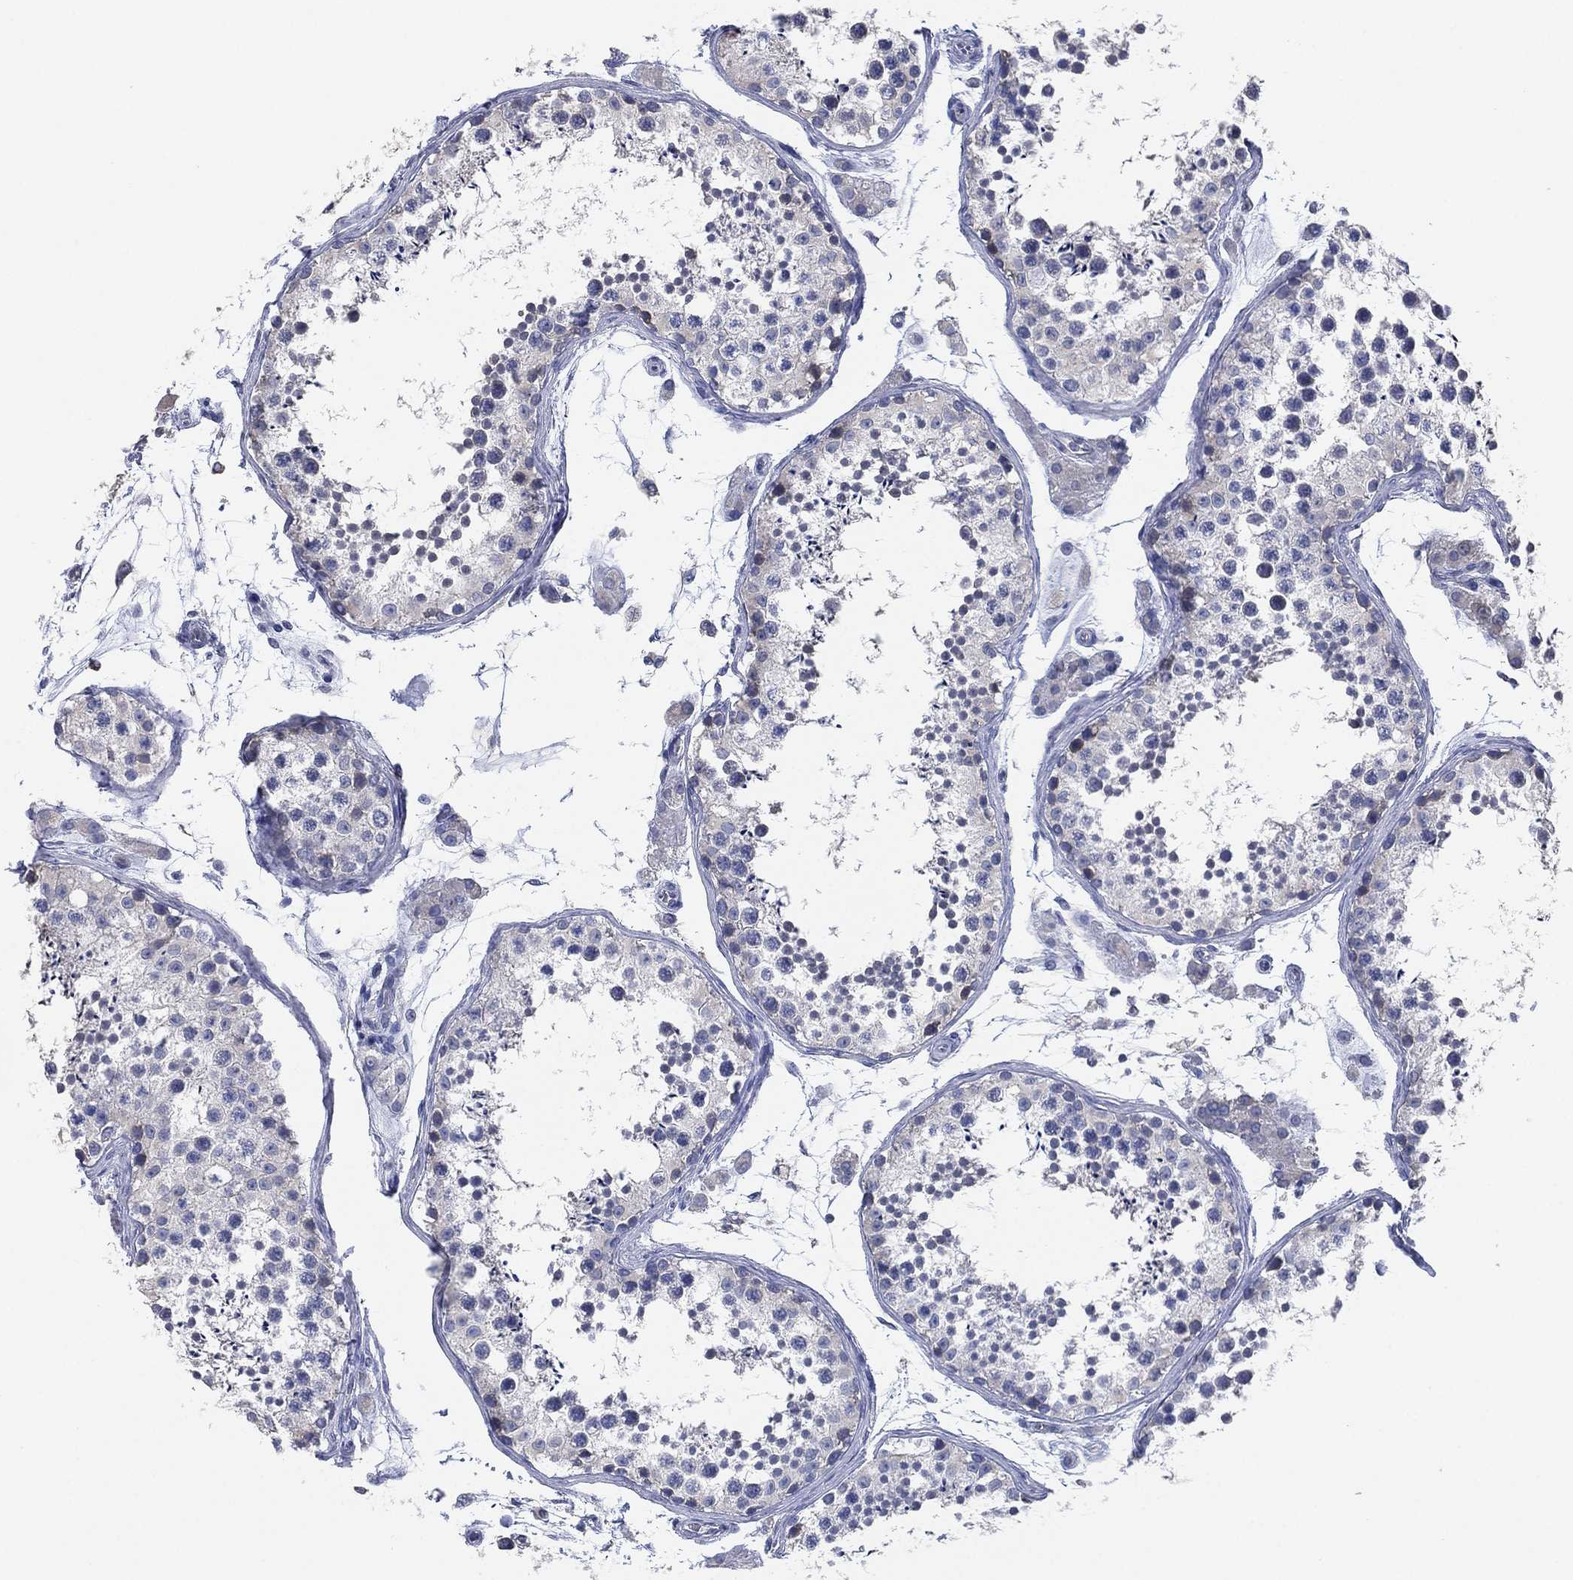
{"staining": {"intensity": "negative", "quantity": "none", "location": "none"}, "tissue": "testis", "cell_type": "Cells in seminiferous ducts", "image_type": "normal", "snomed": [{"axis": "morphology", "description": "Normal tissue, NOS"}, {"axis": "topography", "description": "Testis"}], "caption": "Immunohistochemistry histopathology image of unremarkable human testis stained for a protein (brown), which exhibits no positivity in cells in seminiferous ducts.", "gene": "CFTR", "patient": {"sex": "male", "age": 41}}